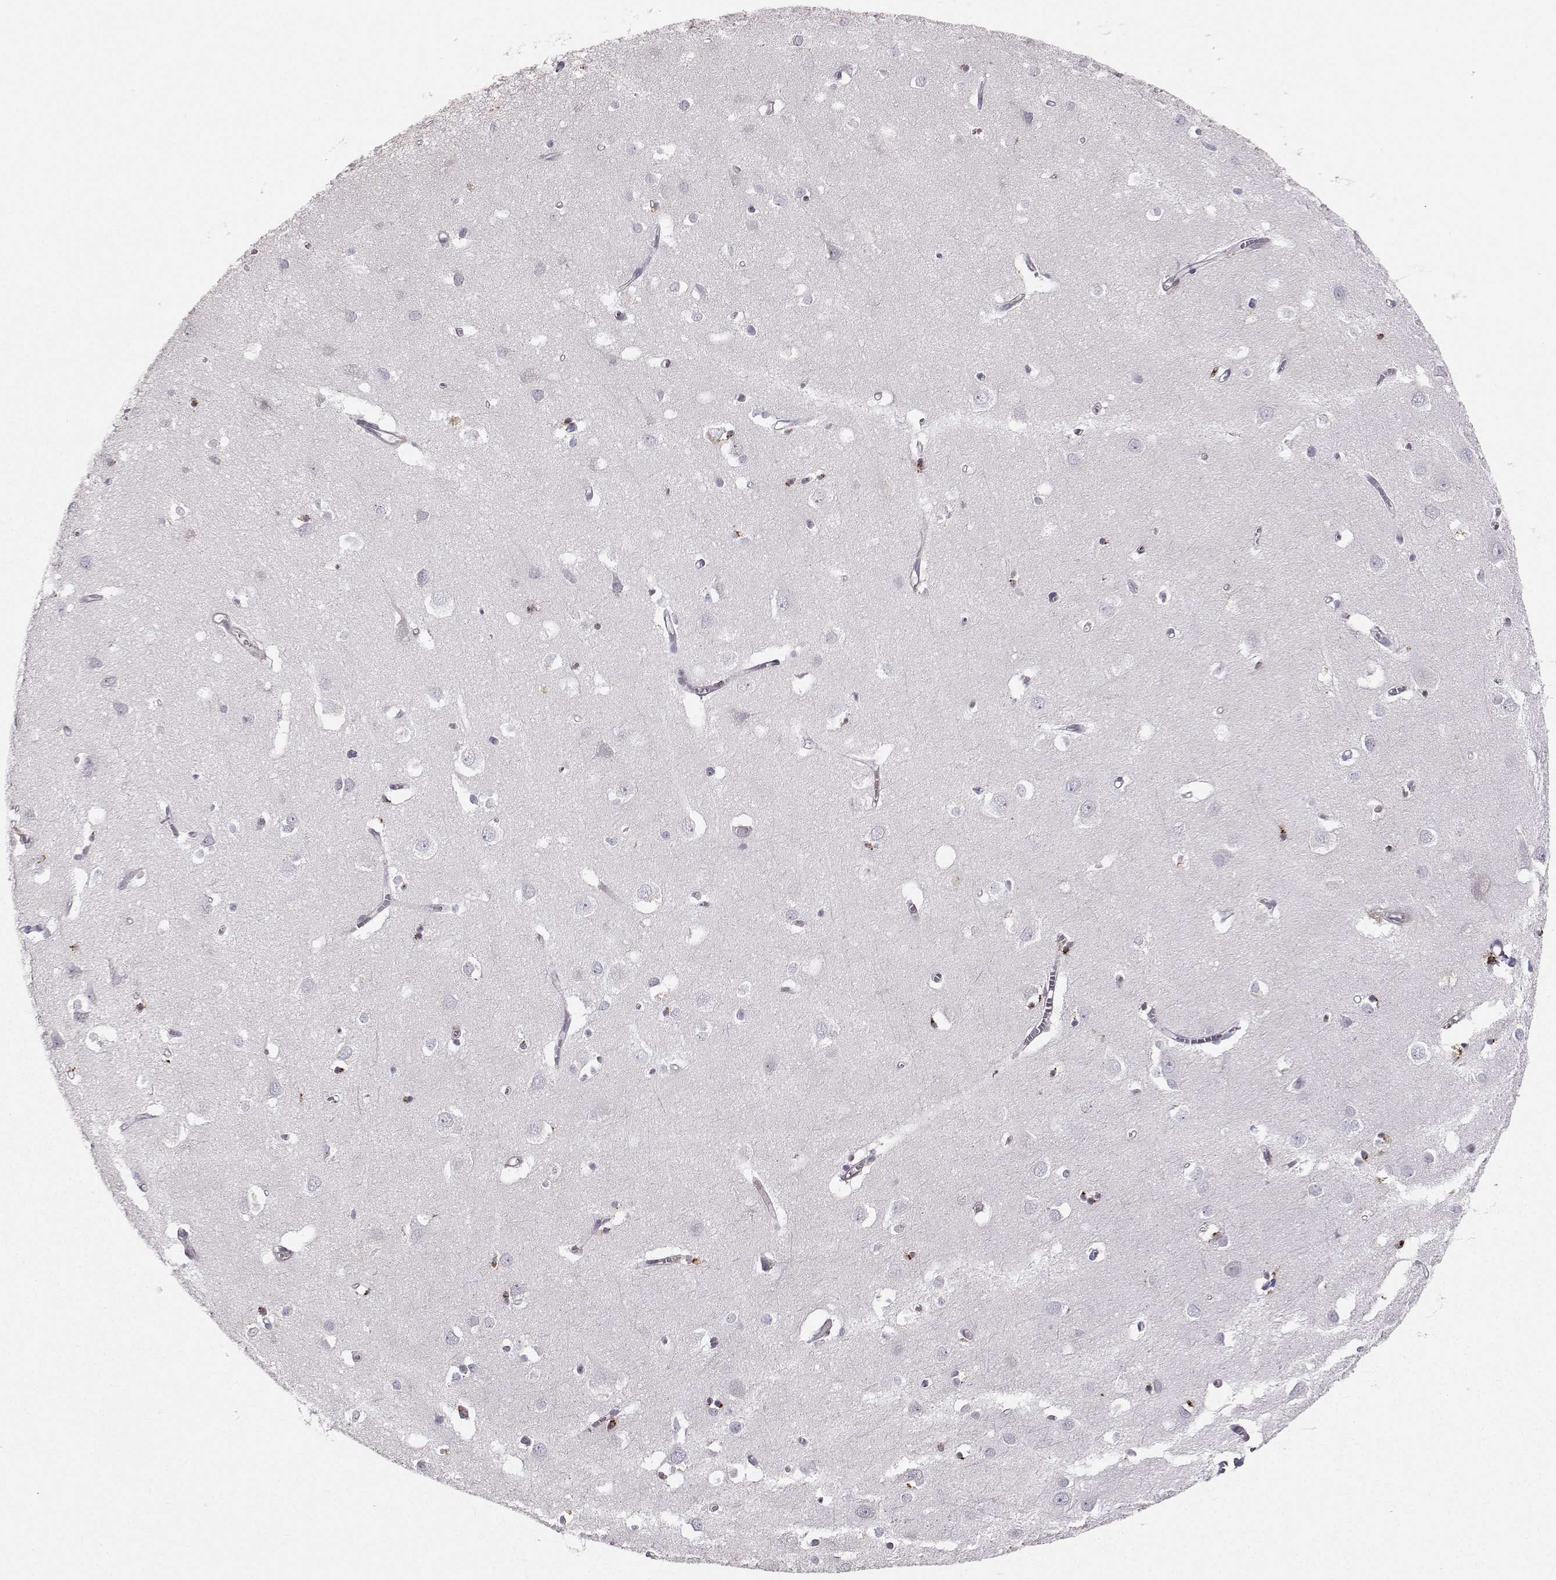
{"staining": {"intensity": "negative", "quantity": "none", "location": "none"}, "tissue": "cerebral cortex", "cell_type": "Endothelial cells", "image_type": "normal", "snomed": [{"axis": "morphology", "description": "Normal tissue, NOS"}, {"axis": "topography", "description": "Cerebral cortex"}], "caption": "Immunohistochemical staining of unremarkable human cerebral cortex exhibits no significant expression in endothelial cells. (DAB (3,3'-diaminobenzidine) IHC, high magnification).", "gene": "OPRD1", "patient": {"sex": "male", "age": 70}}